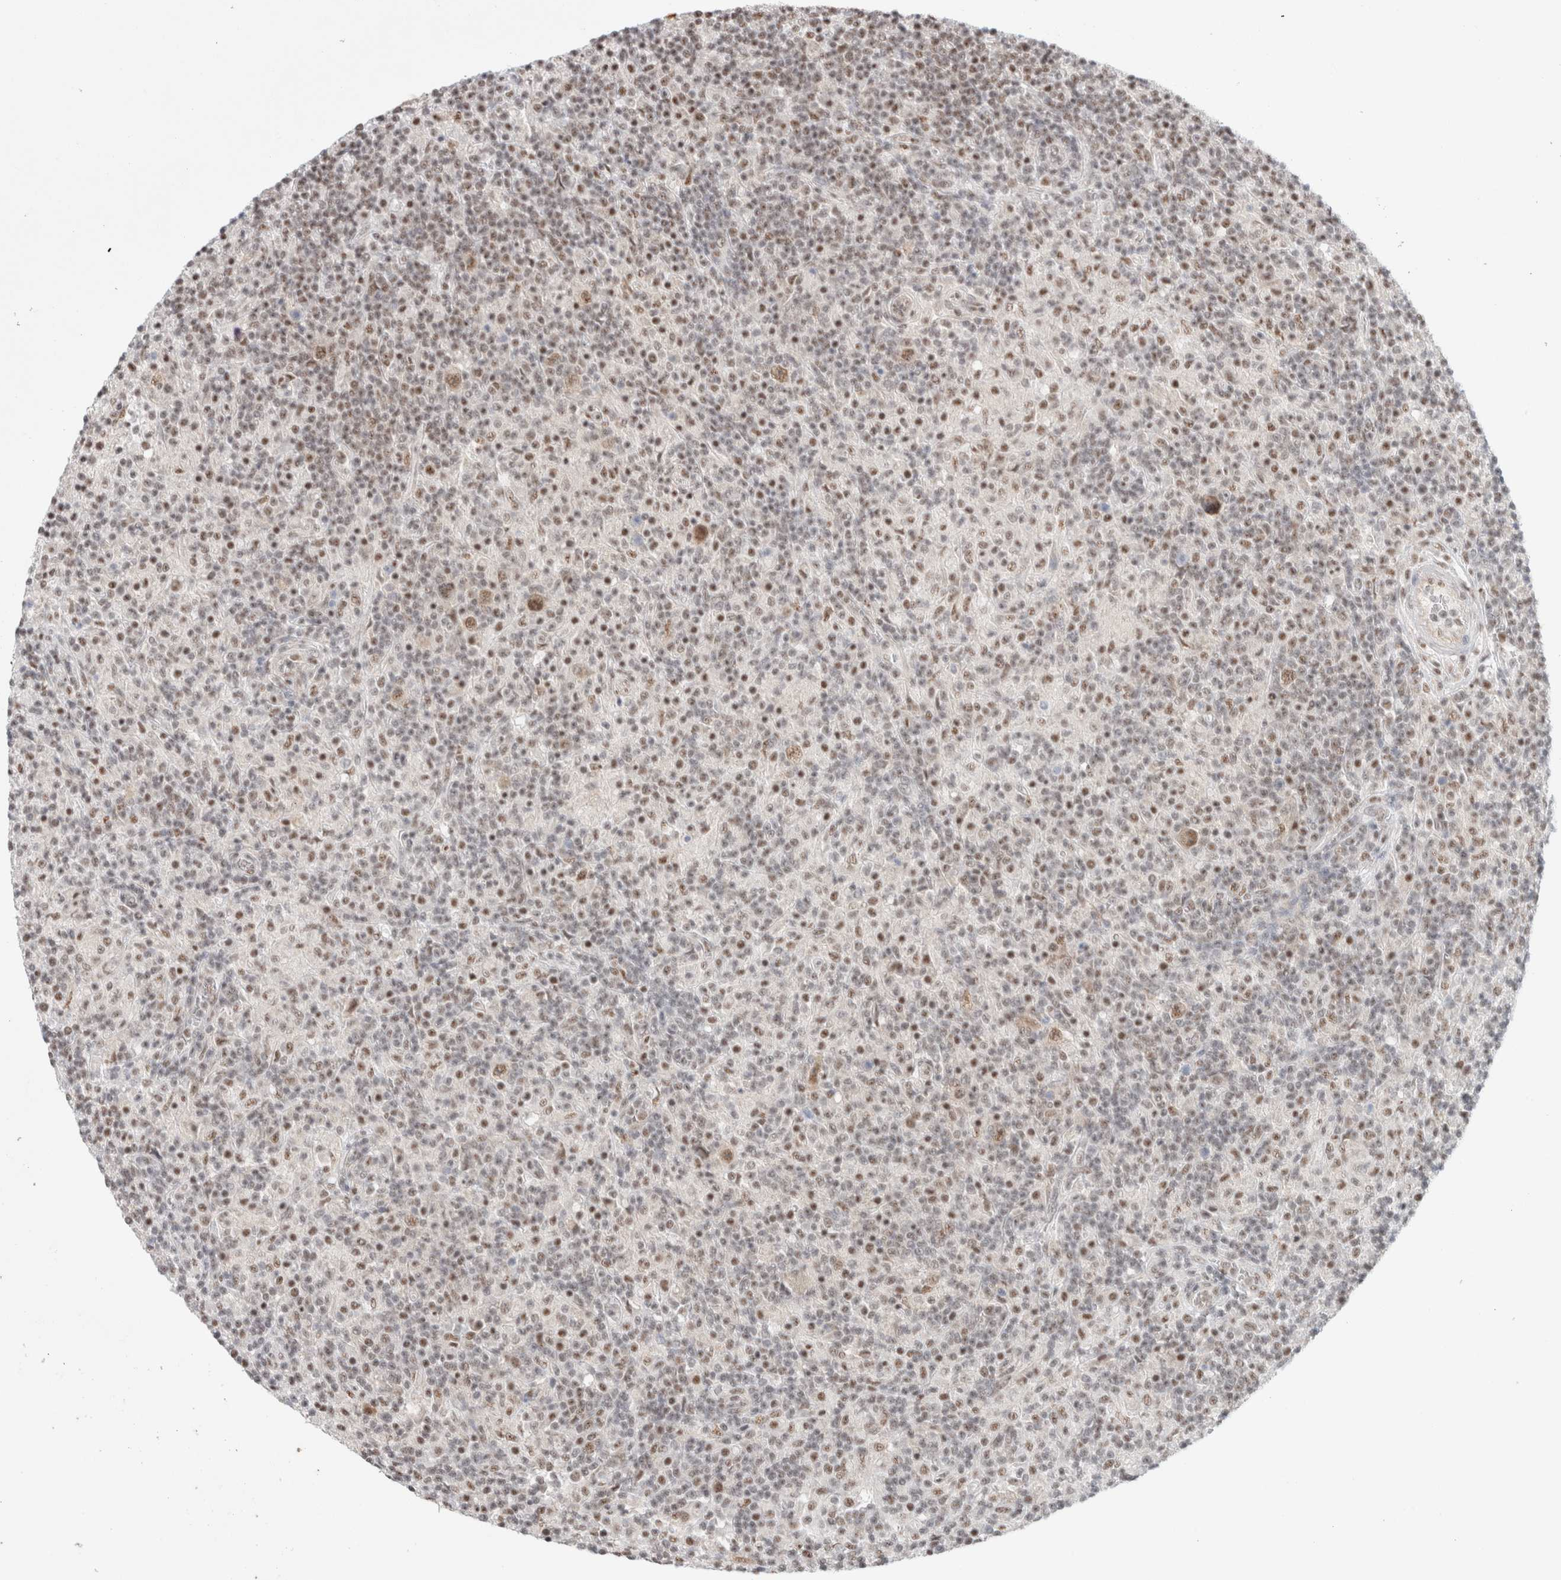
{"staining": {"intensity": "moderate", "quantity": ">75%", "location": "nuclear"}, "tissue": "lymphoma", "cell_type": "Tumor cells", "image_type": "cancer", "snomed": [{"axis": "morphology", "description": "Hodgkin's disease, NOS"}, {"axis": "topography", "description": "Lymph node"}], "caption": "Tumor cells reveal medium levels of moderate nuclear positivity in approximately >75% of cells in Hodgkin's disease. The protein of interest is stained brown, and the nuclei are stained in blue (DAB (3,3'-diaminobenzidine) IHC with brightfield microscopy, high magnification).", "gene": "TRMT12", "patient": {"sex": "male", "age": 70}}